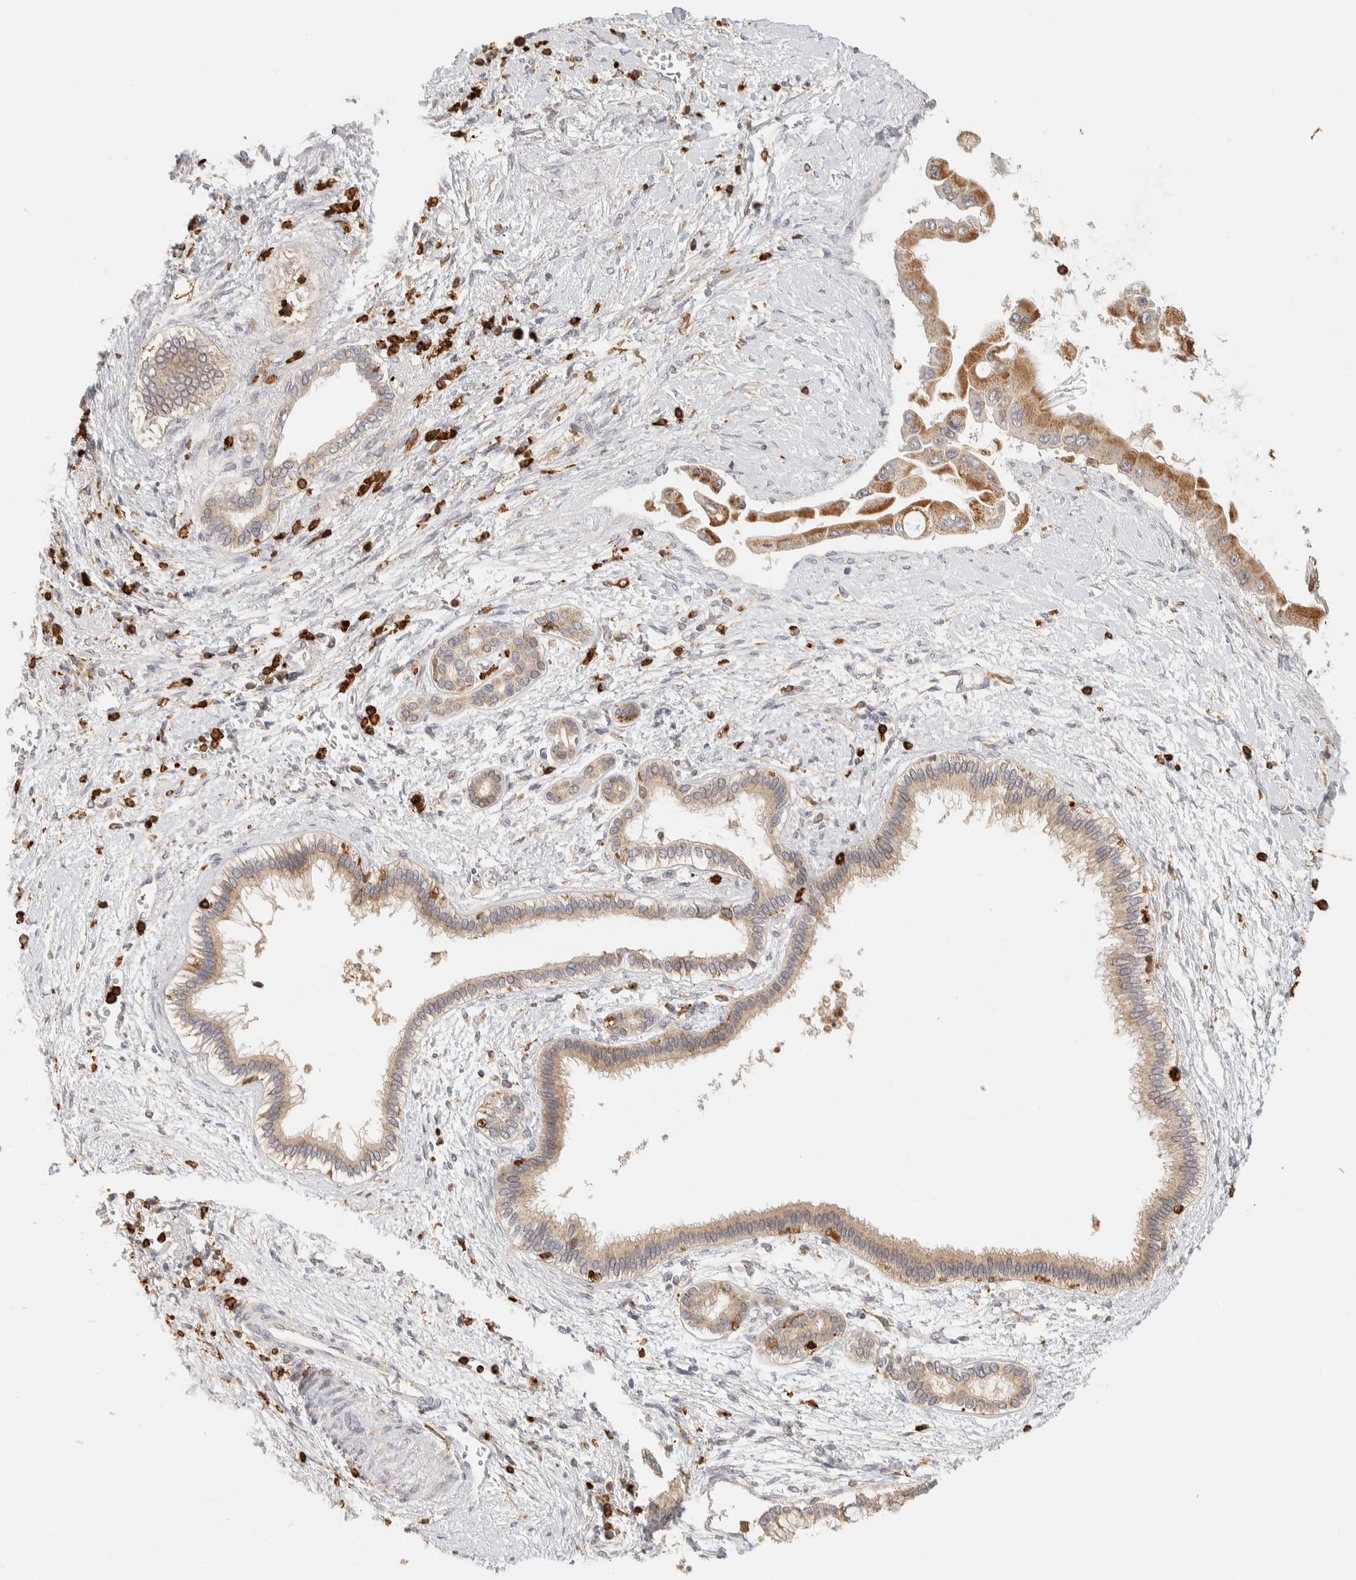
{"staining": {"intensity": "strong", "quantity": ">75%", "location": "cytoplasmic/membranous"}, "tissue": "liver cancer", "cell_type": "Tumor cells", "image_type": "cancer", "snomed": [{"axis": "morphology", "description": "Cholangiocarcinoma"}, {"axis": "topography", "description": "Liver"}], "caption": "Human liver cholangiocarcinoma stained for a protein (brown) displays strong cytoplasmic/membranous positive positivity in about >75% of tumor cells.", "gene": "RUNDC1", "patient": {"sex": "male", "age": 50}}